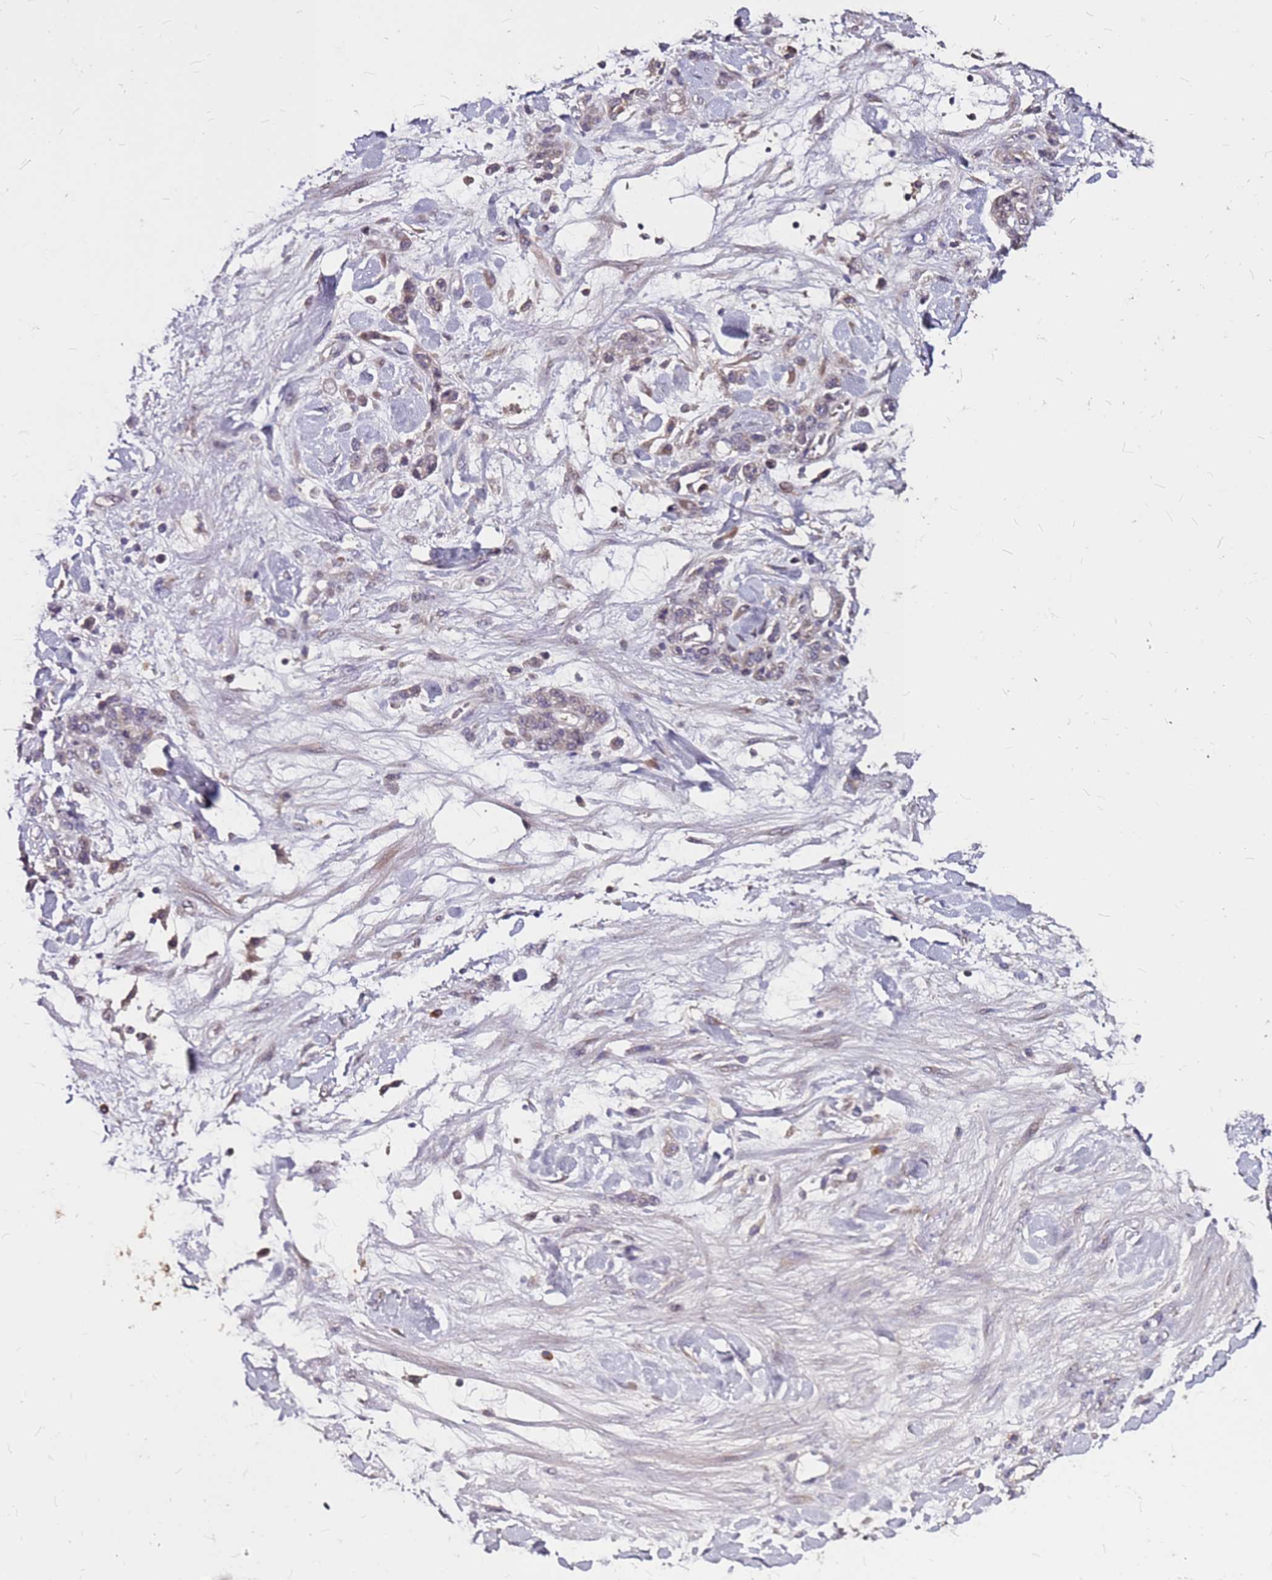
{"staining": {"intensity": "weak", "quantity": "<25%", "location": "cytoplasmic/membranous"}, "tissue": "stomach cancer", "cell_type": "Tumor cells", "image_type": "cancer", "snomed": [{"axis": "morphology", "description": "Normal tissue, NOS"}, {"axis": "morphology", "description": "Adenocarcinoma, NOS"}, {"axis": "topography", "description": "Stomach"}], "caption": "This micrograph is of adenocarcinoma (stomach) stained with immunohistochemistry to label a protein in brown with the nuclei are counter-stained blue. There is no expression in tumor cells. Brightfield microscopy of IHC stained with DAB (brown) and hematoxylin (blue), captured at high magnification.", "gene": "DCDC2C", "patient": {"sex": "male", "age": 82}}